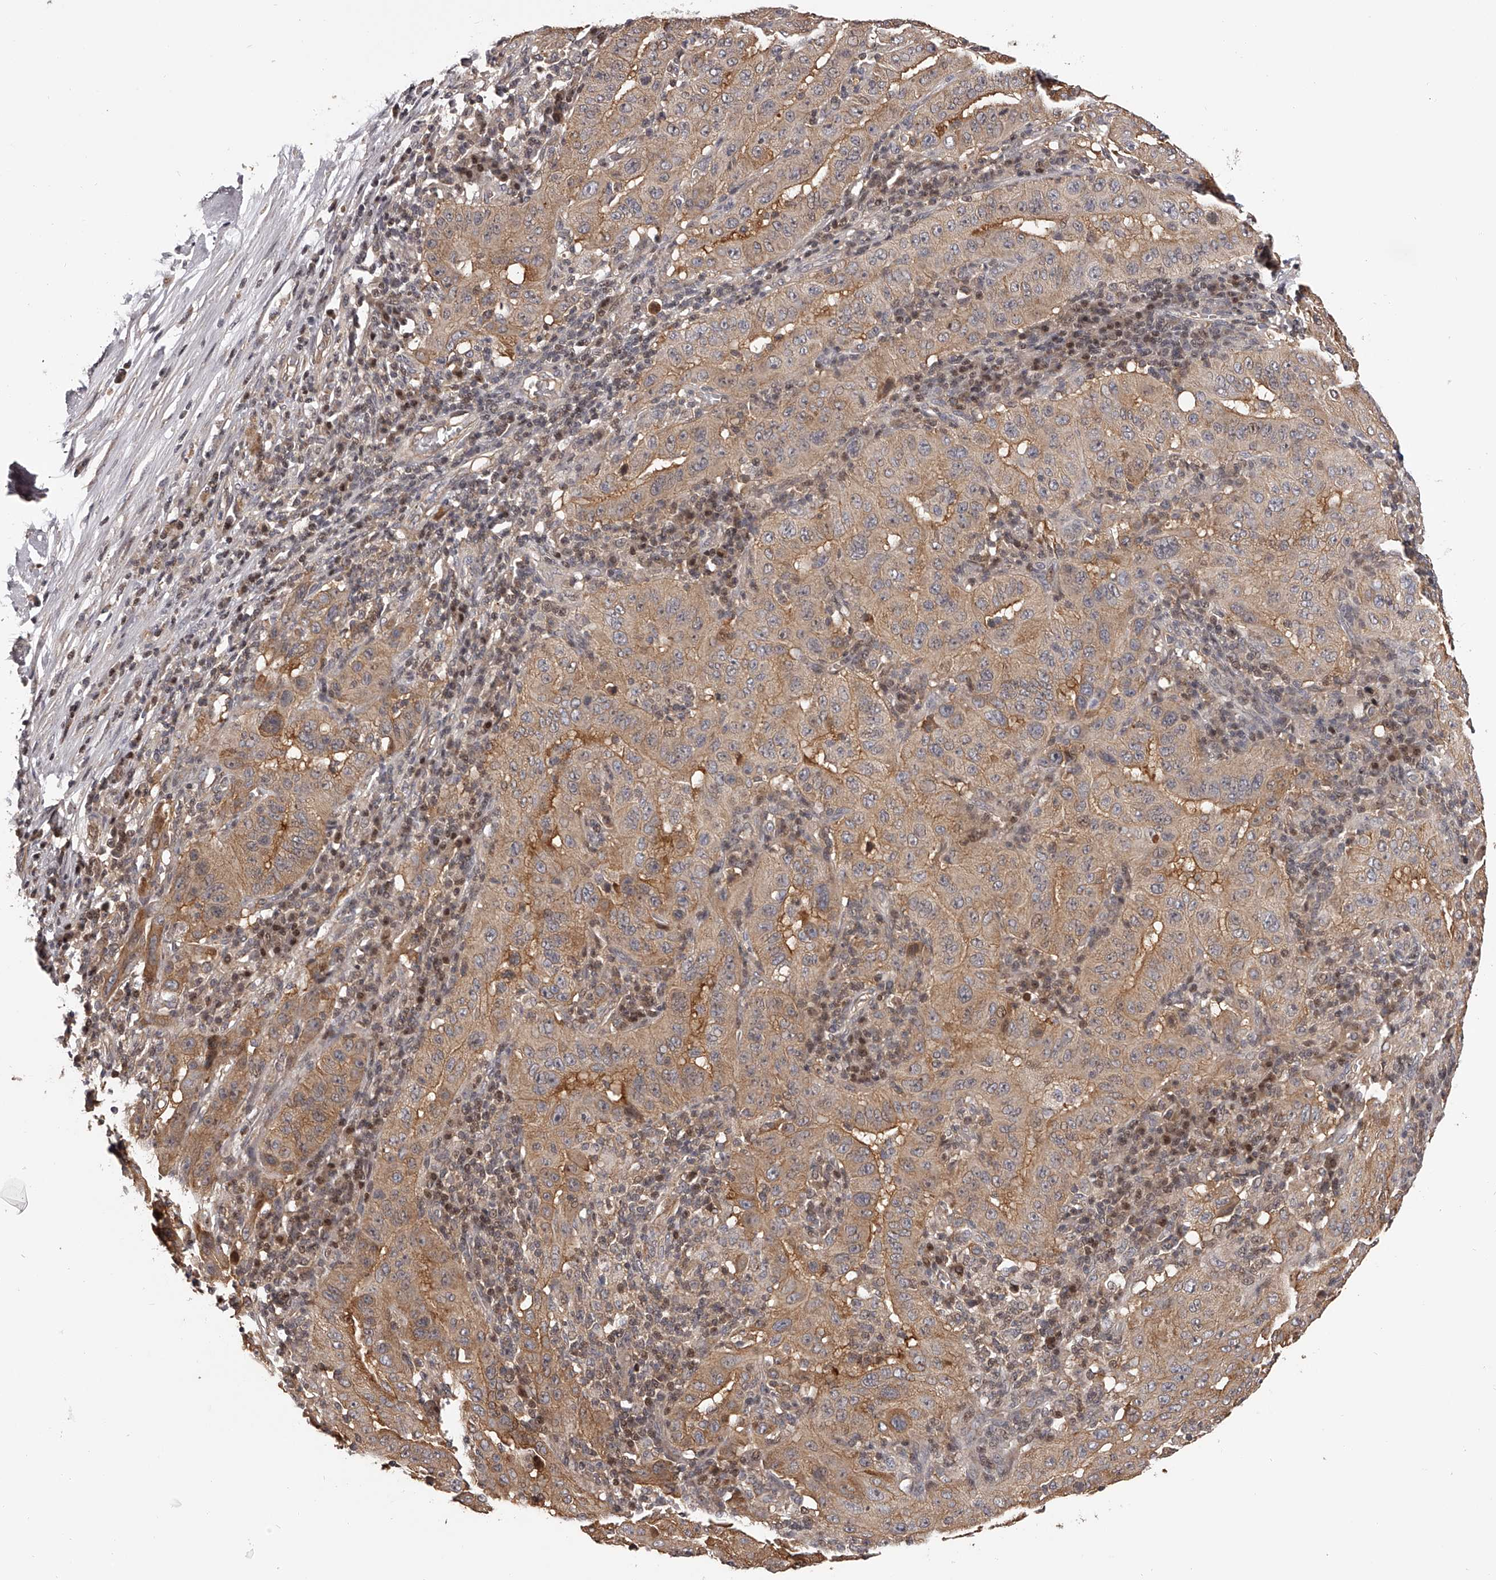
{"staining": {"intensity": "moderate", "quantity": "25%-75%", "location": "cytoplasmic/membranous"}, "tissue": "pancreatic cancer", "cell_type": "Tumor cells", "image_type": "cancer", "snomed": [{"axis": "morphology", "description": "Adenocarcinoma, NOS"}, {"axis": "topography", "description": "Pancreas"}], "caption": "Brown immunohistochemical staining in human pancreatic adenocarcinoma shows moderate cytoplasmic/membranous positivity in about 25%-75% of tumor cells.", "gene": "PFDN2", "patient": {"sex": "male", "age": 63}}